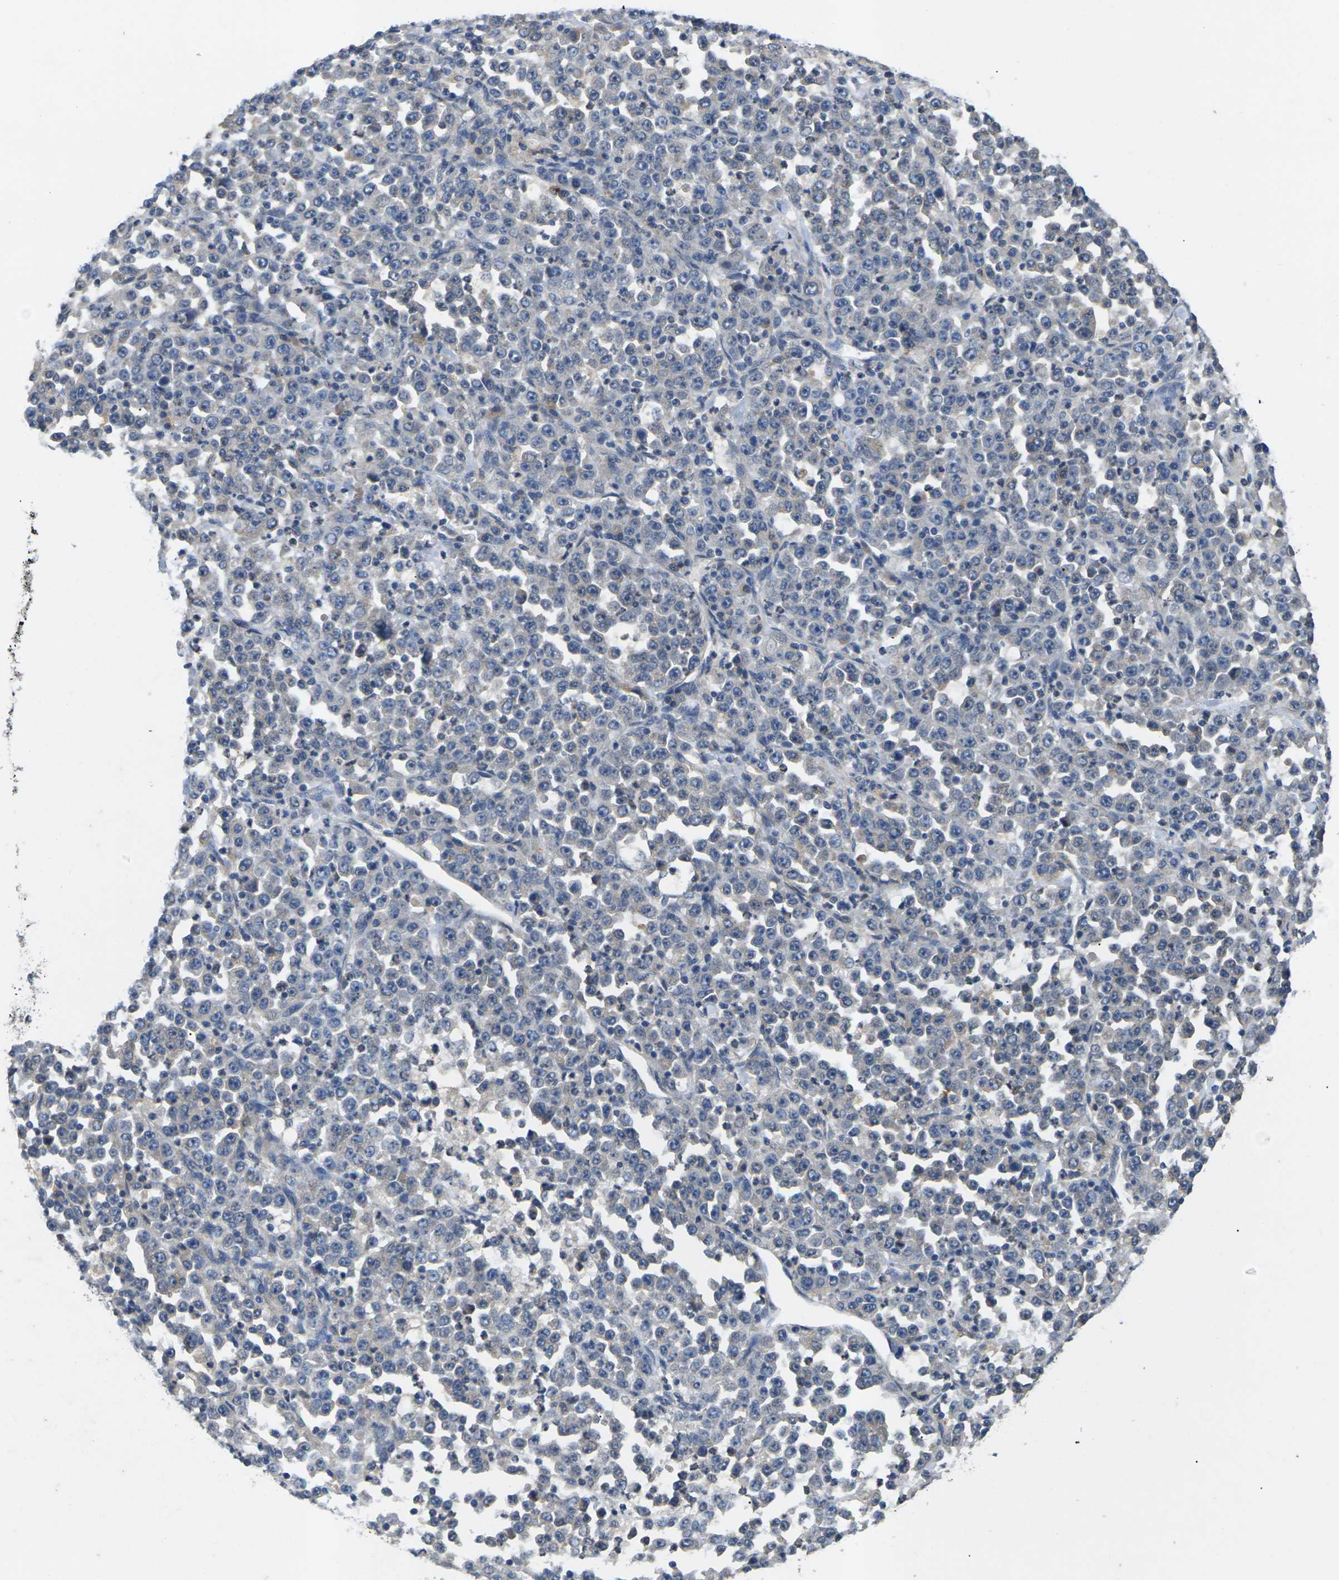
{"staining": {"intensity": "negative", "quantity": "none", "location": "none"}, "tissue": "stomach cancer", "cell_type": "Tumor cells", "image_type": "cancer", "snomed": [{"axis": "morphology", "description": "Normal tissue, NOS"}, {"axis": "morphology", "description": "Adenocarcinoma, NOS"}, {"axis": "topography", "description": "Stomach, upper"}, {"axis": "topography", "description": "Stomach"}], "caption": "The immunohistochemistry (IHC) micrograph has no significant expression in tumor cells of stomach cancer tissue.", "gene": "SLC2A2", "patient": {"sex": "male", "age": 59}}